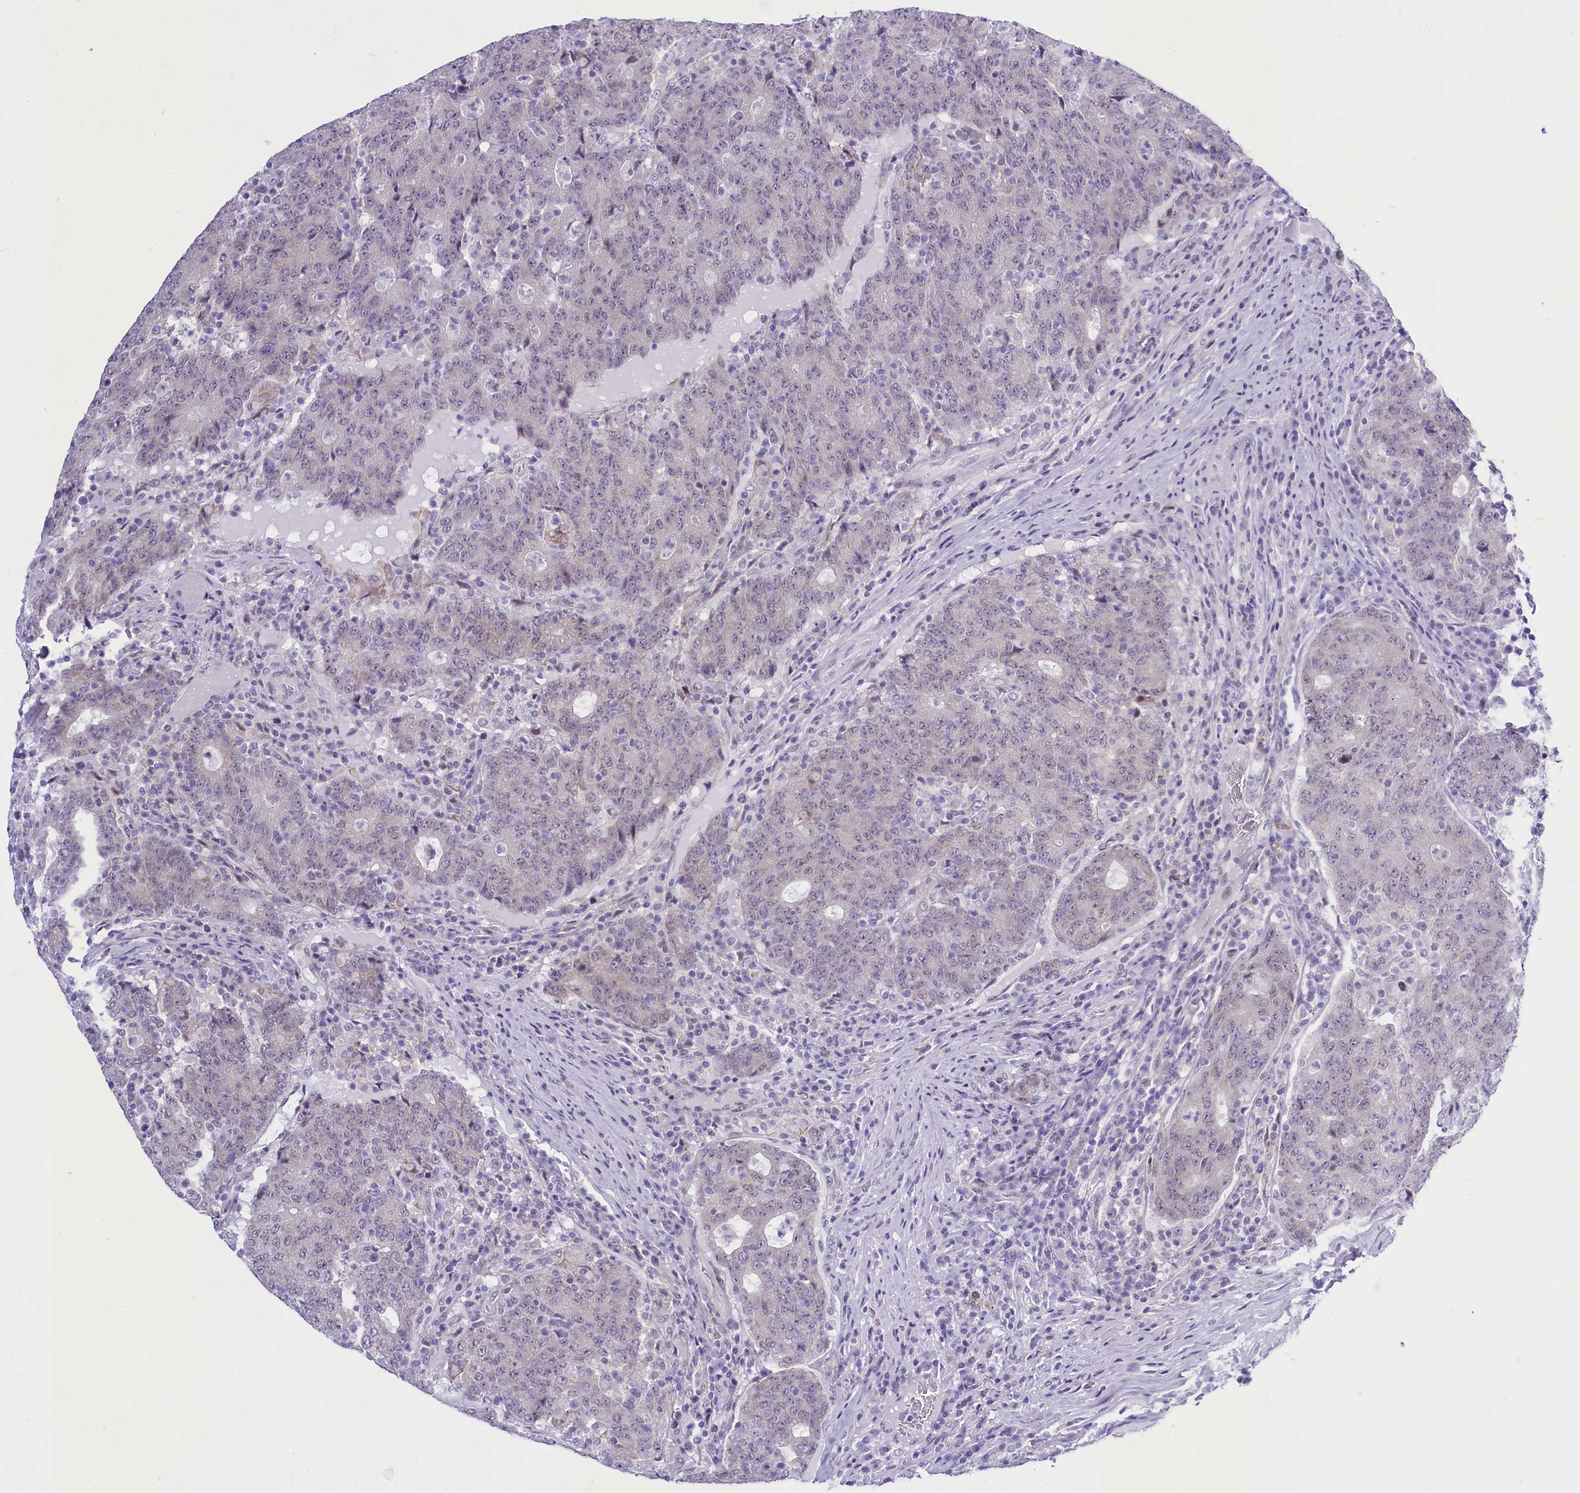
{"staining": {"intensity": "weak", "quantity": "<25%", "location": "nuclear"}, "tissue": "colorectal cancer", "cell_type": "Tumor cells", "image_type": "cancer", "snomed": [{"axis": "morphology", "description": "Adenocarcinoma, NOS"}, {"axis": "topography", "description": "Colon"}], "caption": "This is an immunohistochemistry (IHC) image of adenocarcinoma (colorectal). There is no expression in tumor cells.", "gene": "RPS6KB1", "patient": {"sex": "female", "age": 75}}